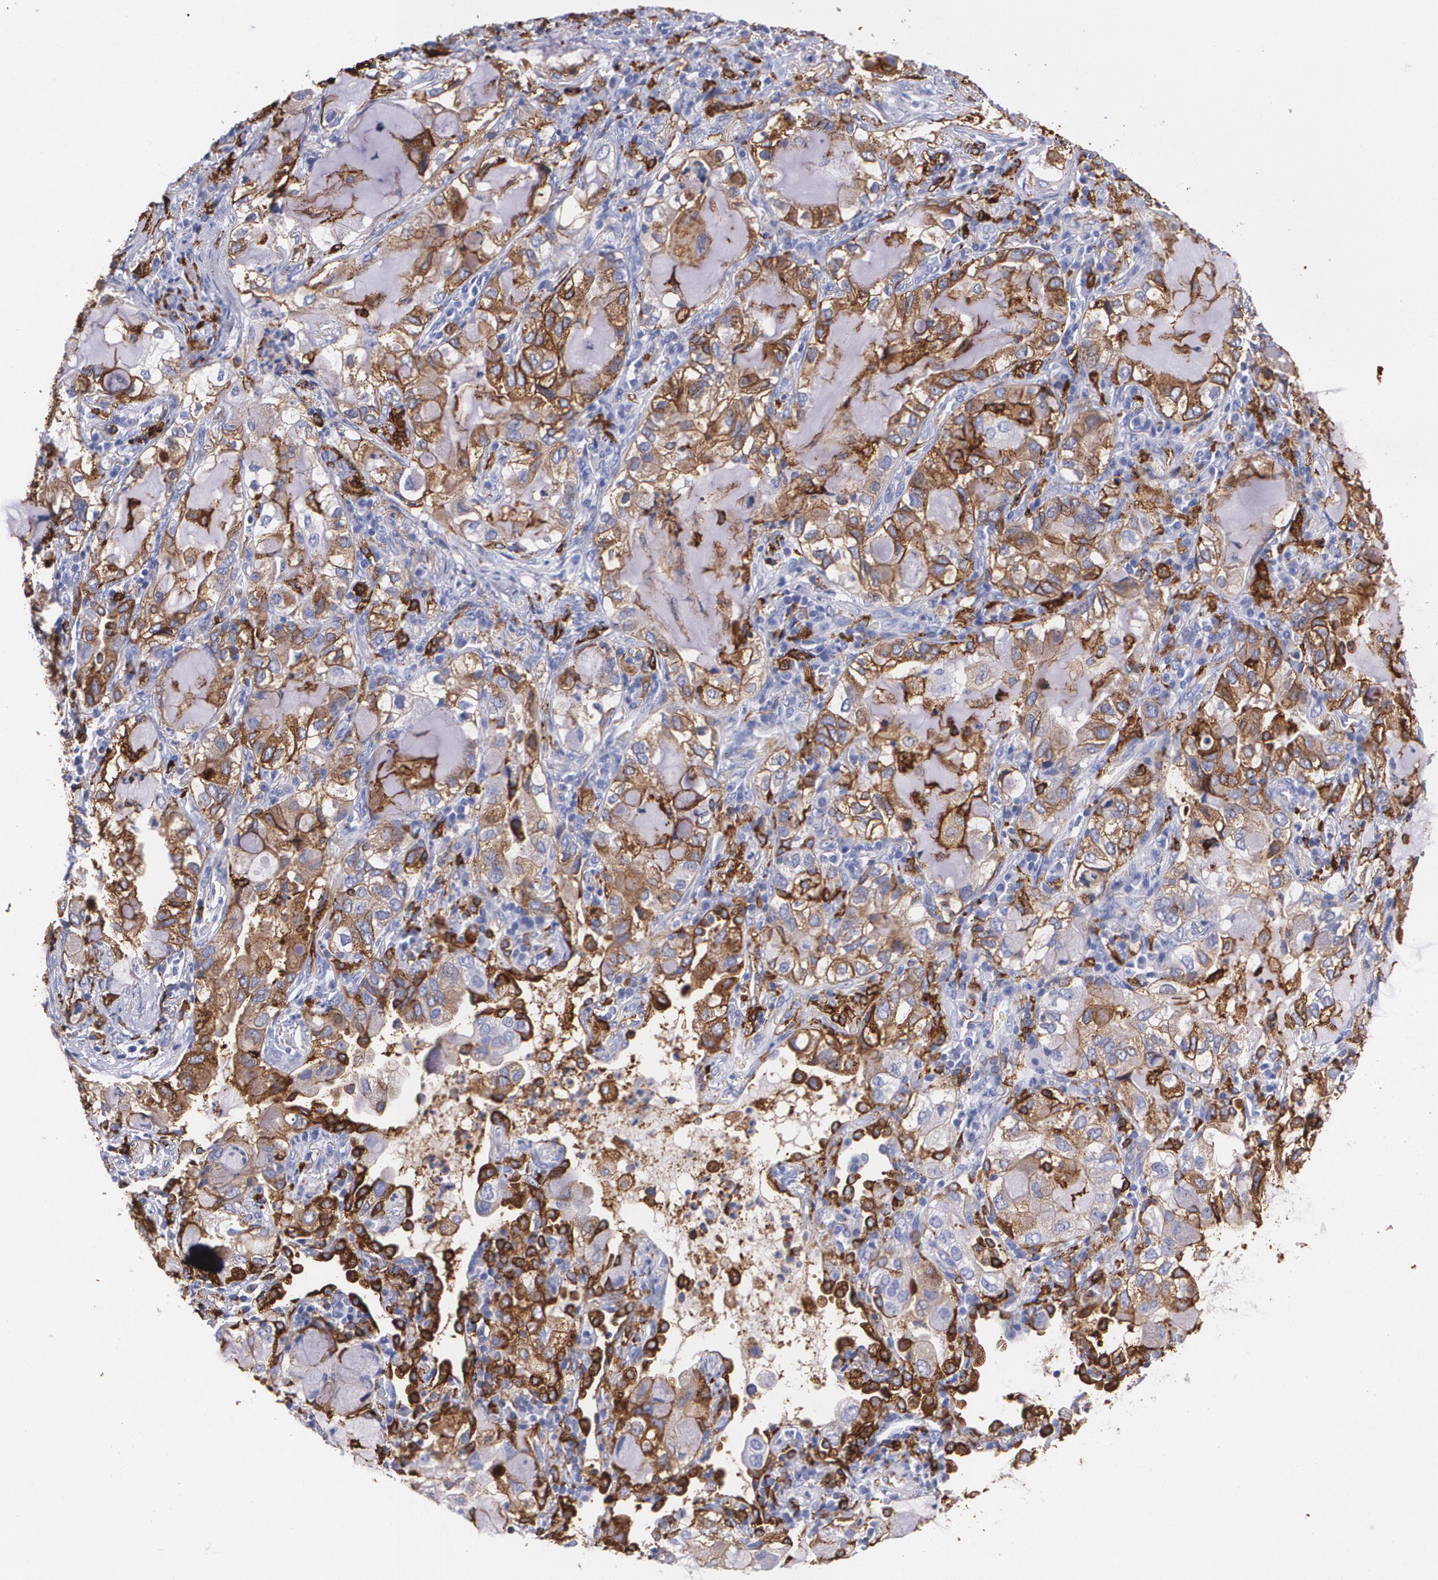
{"staining": {"intensity": "moderate", "quantity": "25%-75%", "location": "cytoplasmic/membranous"}, "tissue": "lung cancer", "cell_type": "Tumor cells", "image_type": "cancer", "snomed": [{"axis": "morphology", "description": "Adenocarcinoma, NOS"}, {"axis": "topography", "description": "Lung"}], "caption": "Human lung cancer (adenocarcinoma) stained with a protein marker demonstrates moderate staining in tumor cells.", "gene": "HLA-DRA", "patient": {"sex": "female", "age": 50}}